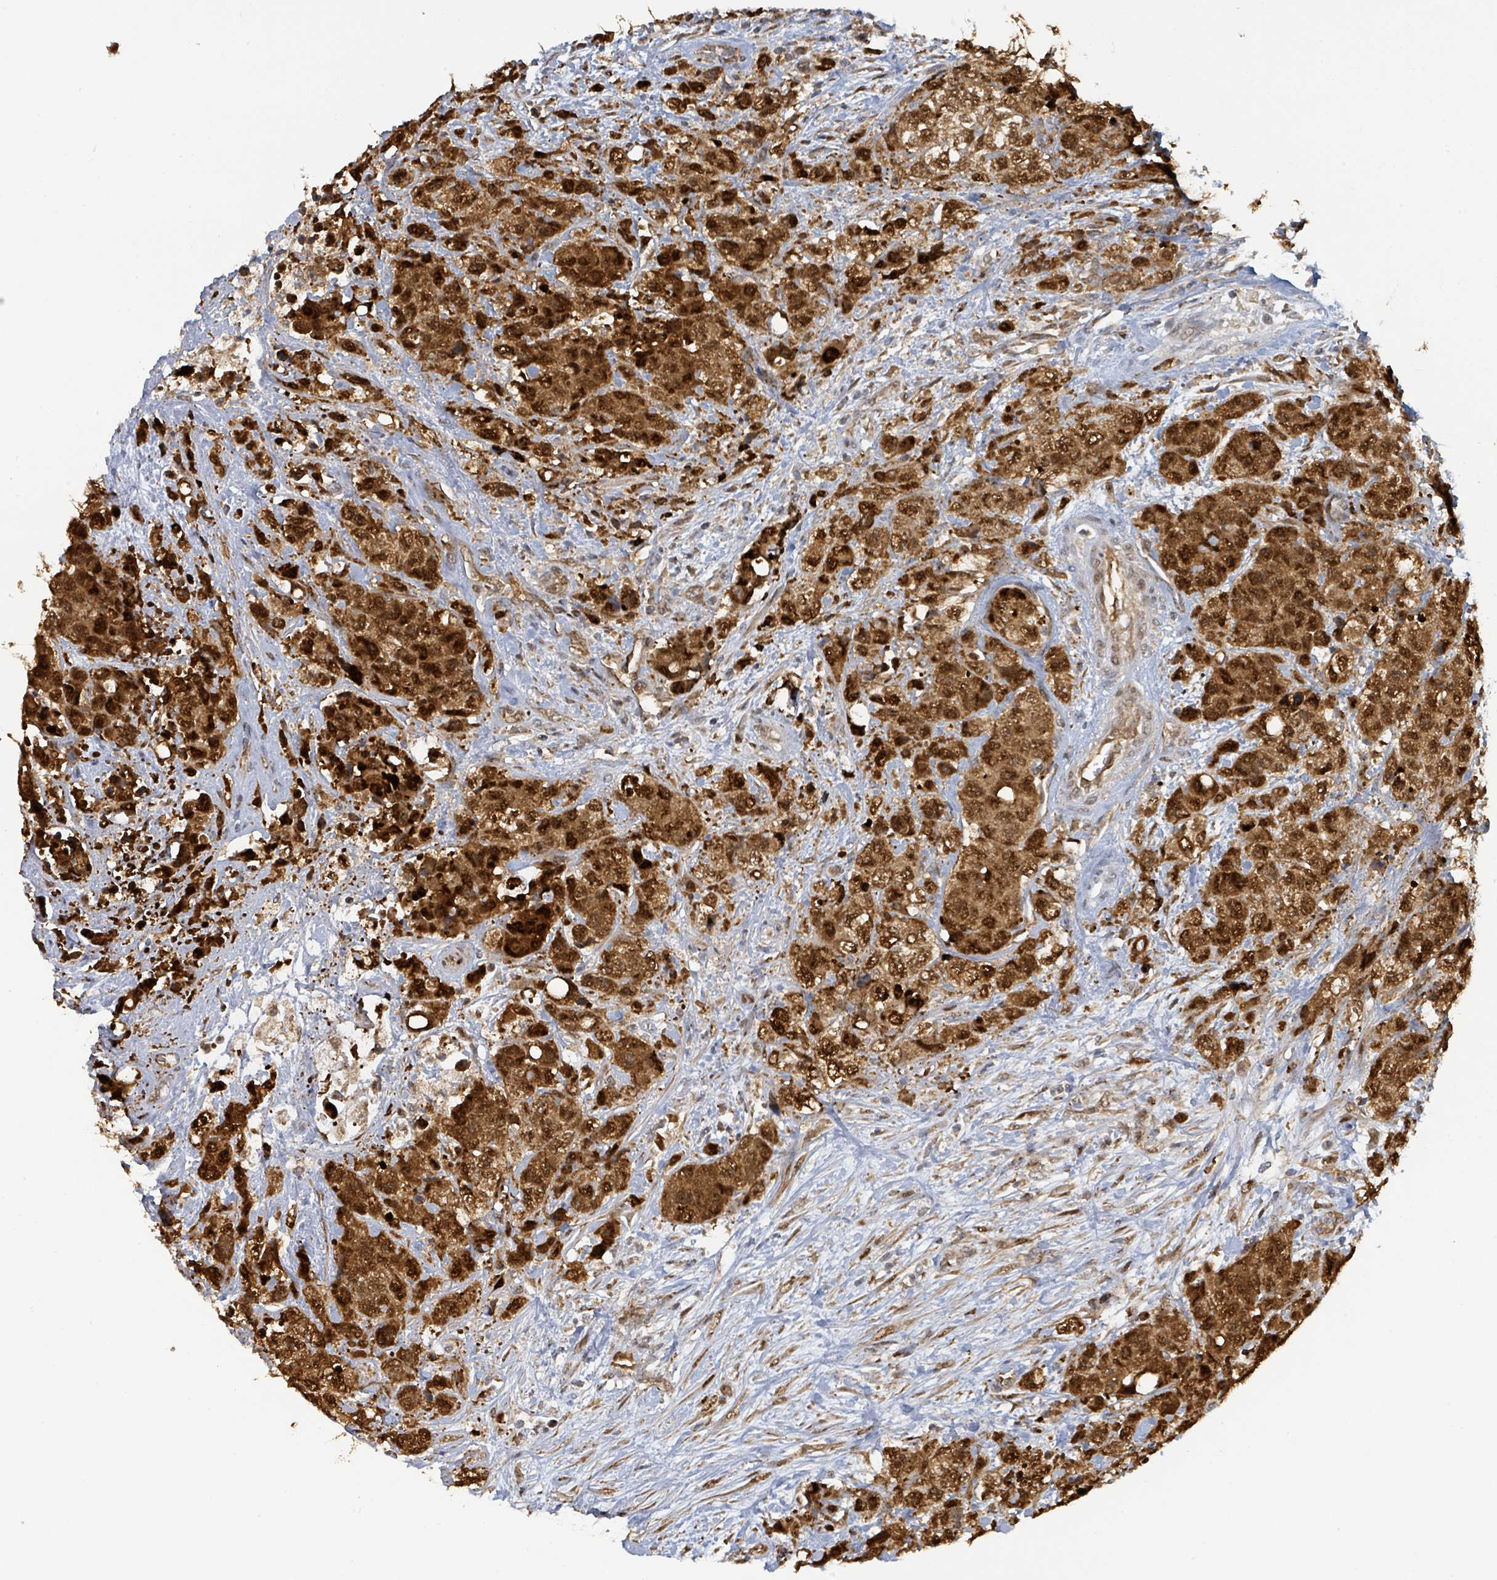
{"staining": {"intensity": "strong", "quantity": ">75%", "location": "cytoplasmic/membranous,nuclear"}, "tissue": "urothelial cancer", "cell_type": "Tumor cells", "image_type": "cancer", "snomed": [{"axis": "morphology", "description": "Urothelial carcinoma, High grade"}, {"axis": "topography", "description": "Urinary bladder"}], "caption": "Immunohistochemical staining of urothelial carcinoma (high-grade) displays high levels of strong cytoplasmic/membranous and nuclear expression in approximately >75% of tumor cells.", "gene": "PSMB7", "patient": {"sex": "female", "age": 78}}